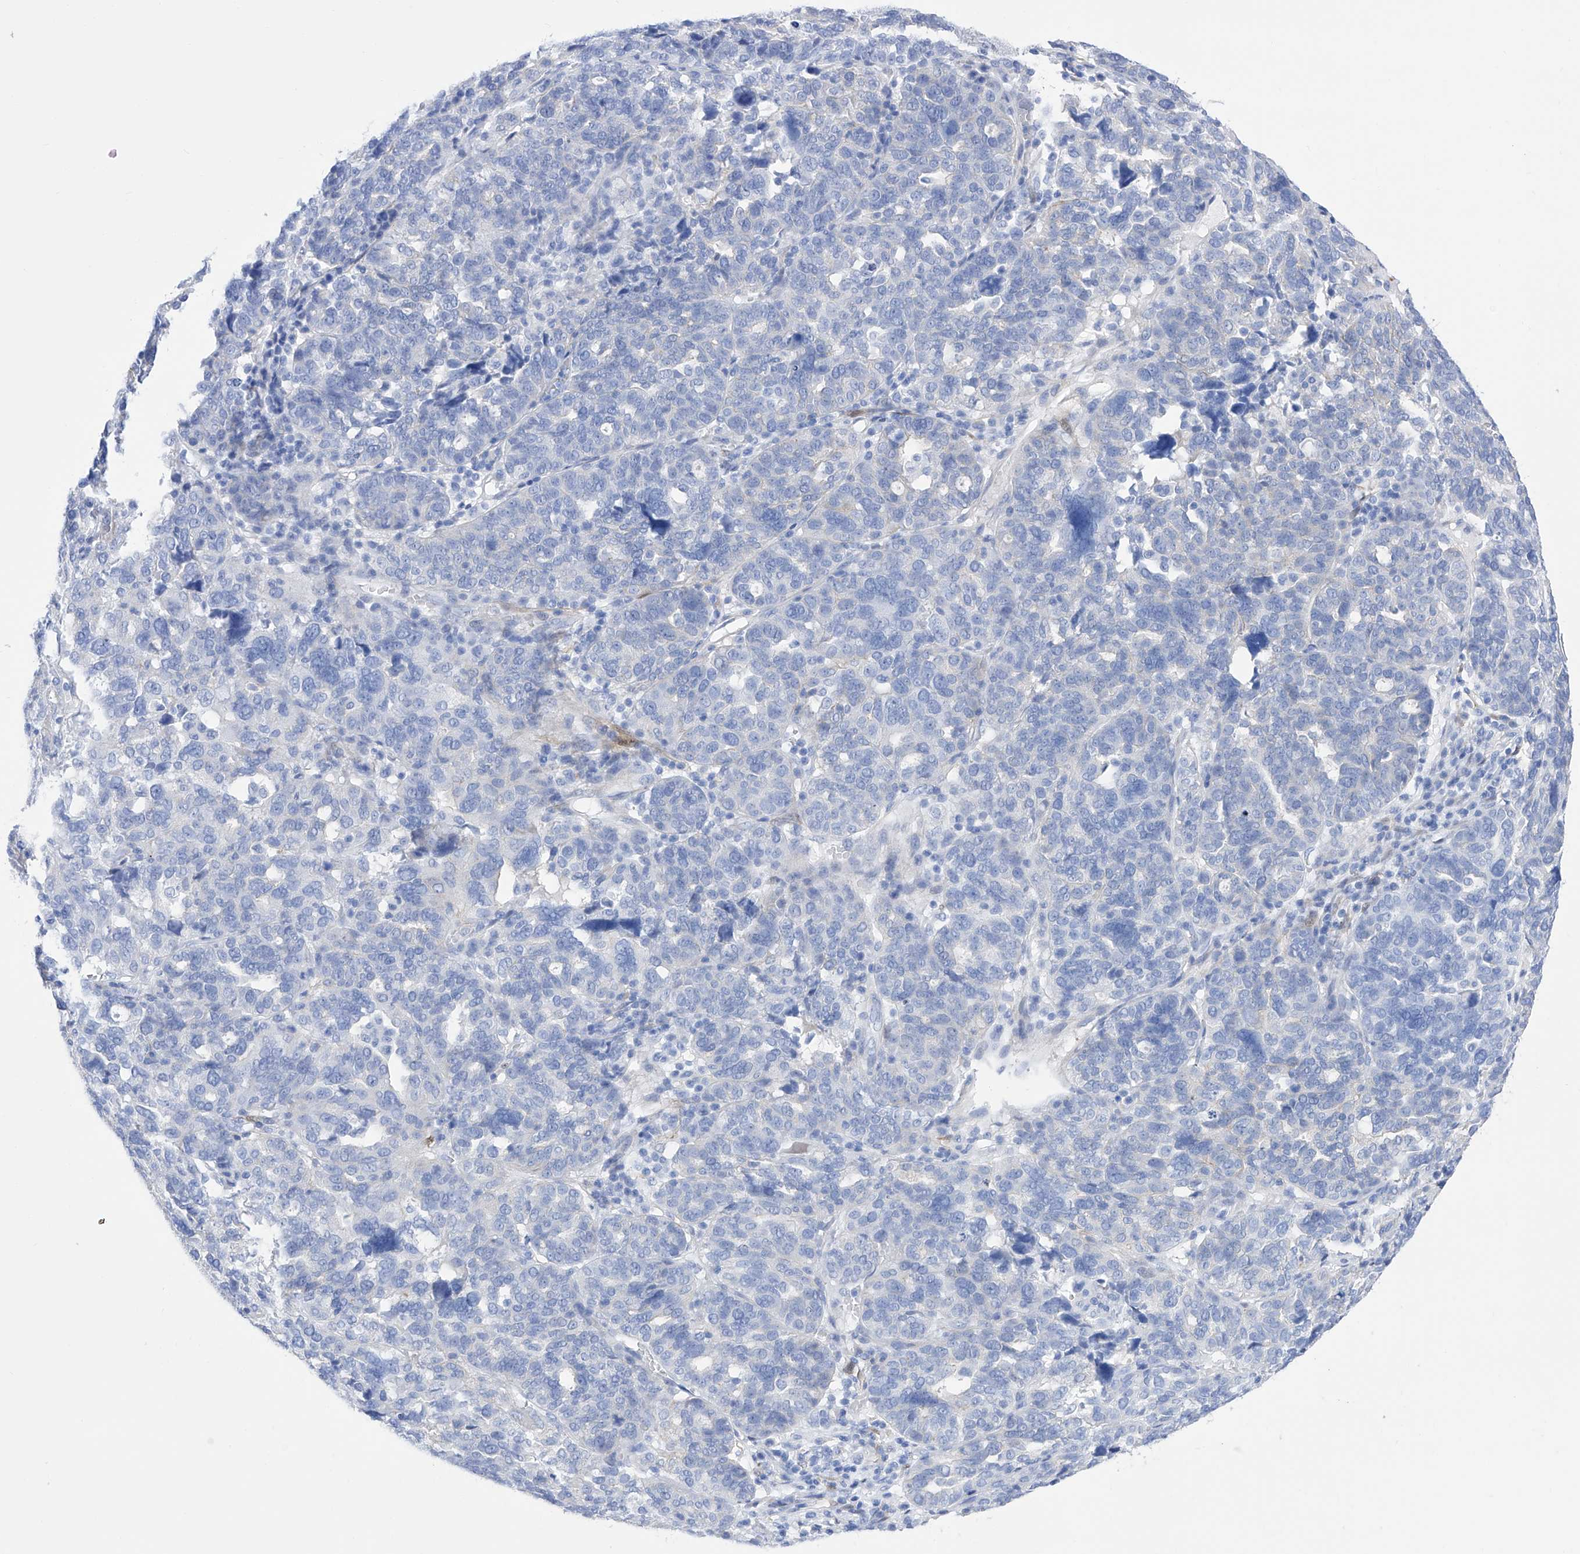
{"staining": {"intensity": "negative", "quantity": "none", "location": "none"}, "tissue": "ovarian cancer", "cell_type": "Tumor cells", "image_type": "cancer", "snomed": [{"axis": "morphology", "description": "Cystadenocarcinoma, serous, NOS"}, {"axis": "topography", "description": "Ovary"}], "caption": "Tumor cells are negative for brown protein staining in ovarian cancer. Nuclei are stained in blue.", "gene": "TRPC7", "patient": {"sex": "female", "age": 59}}